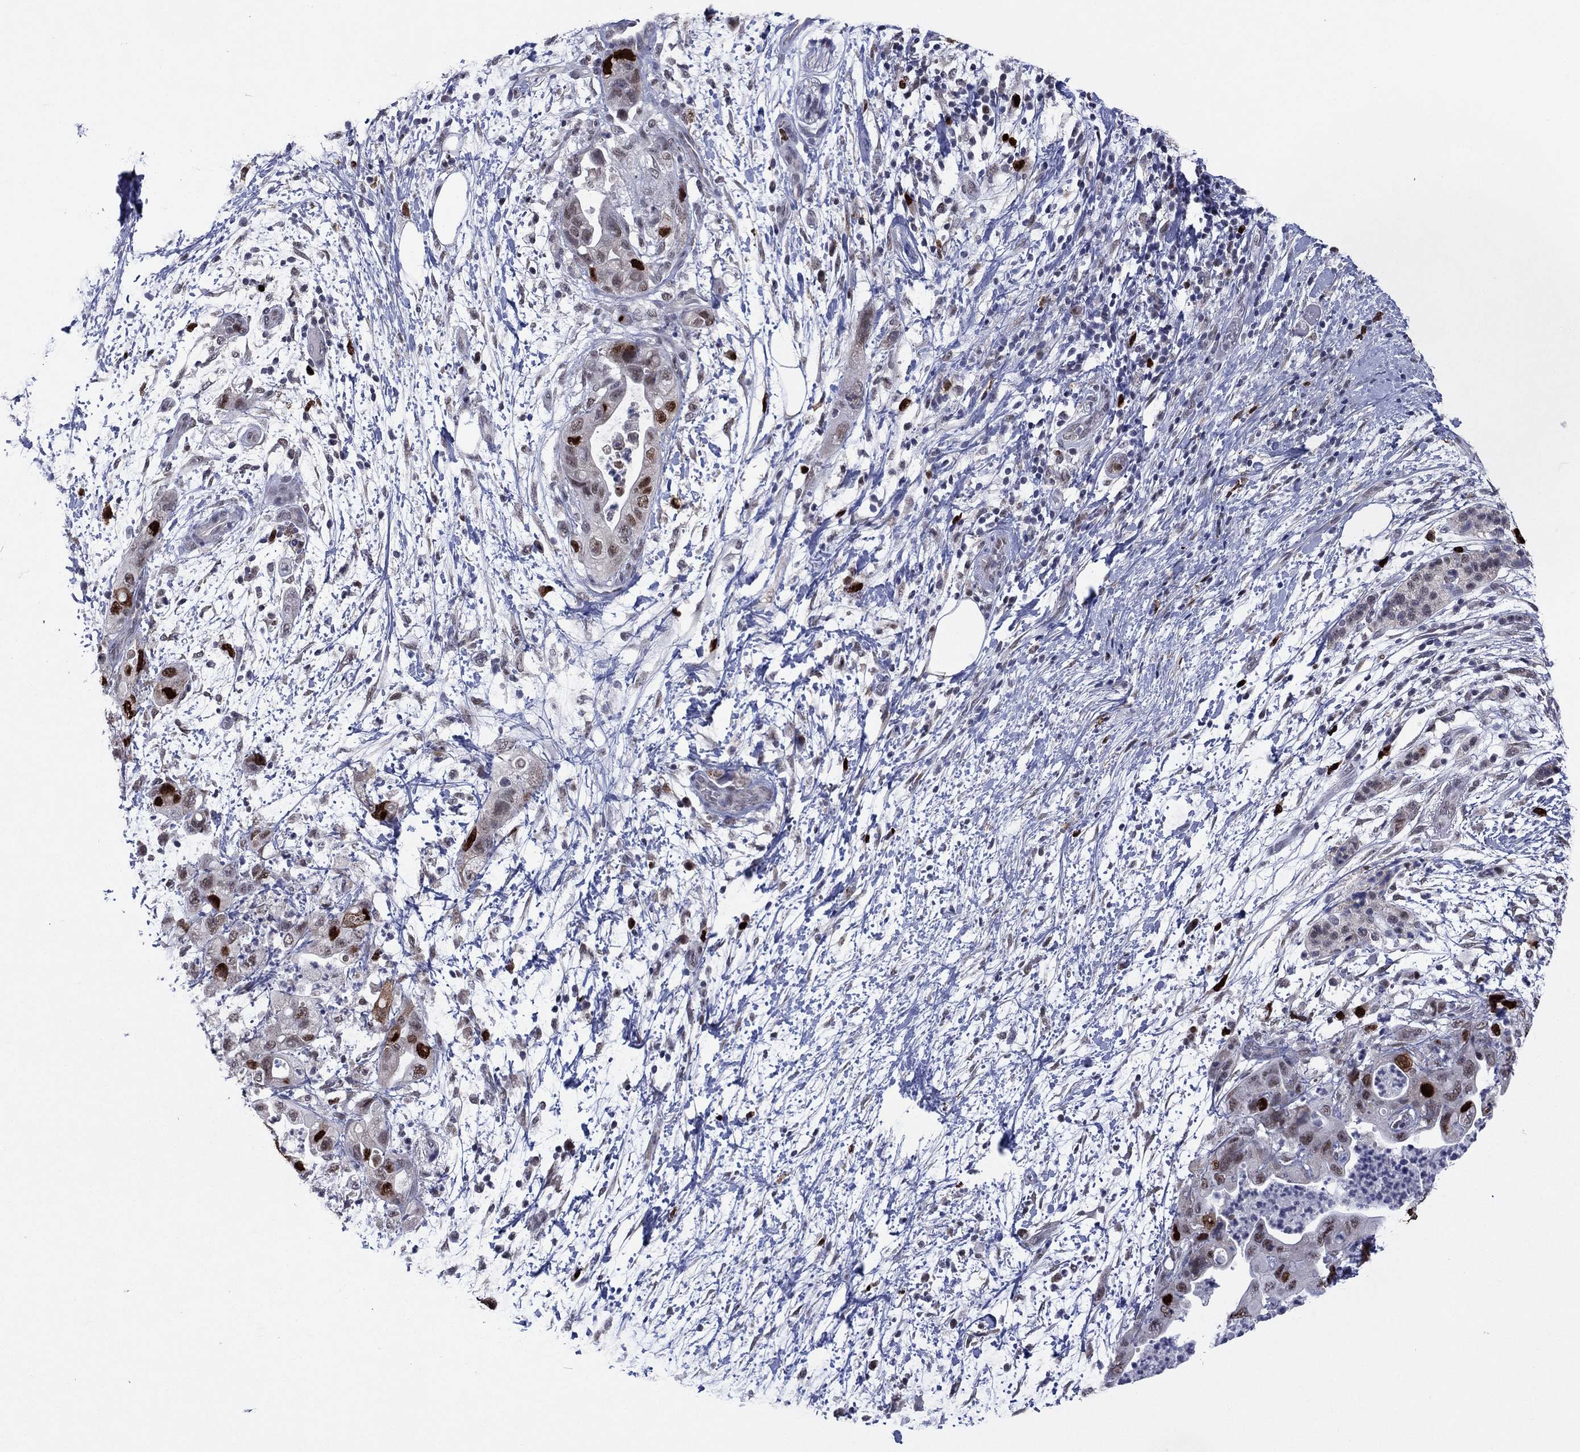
{"staining": {"intensity": "strong", "quantity": "25%-75%", "location": "nuclear"}, "tissue": "pancreatic cancer", "cell_type": "Tumor cells", "image_type": "cancer", "snomed": [{"axis": "morphology", "description": "Adenocarcinoma, NOS"}, {"axis": "topography", "description": "Pancreas"}], "caption": "IHC image of neoplastic tissue: human adenocarcinoma (pancreatic) stained using immunohistochemistry reveals high levels of strong protein expression localized specifically in the nuclear of tumor cells, appearing as a nuclear brown color.", "gene": "CDCA5", "patient": {"sex": "female", "age": 72}}